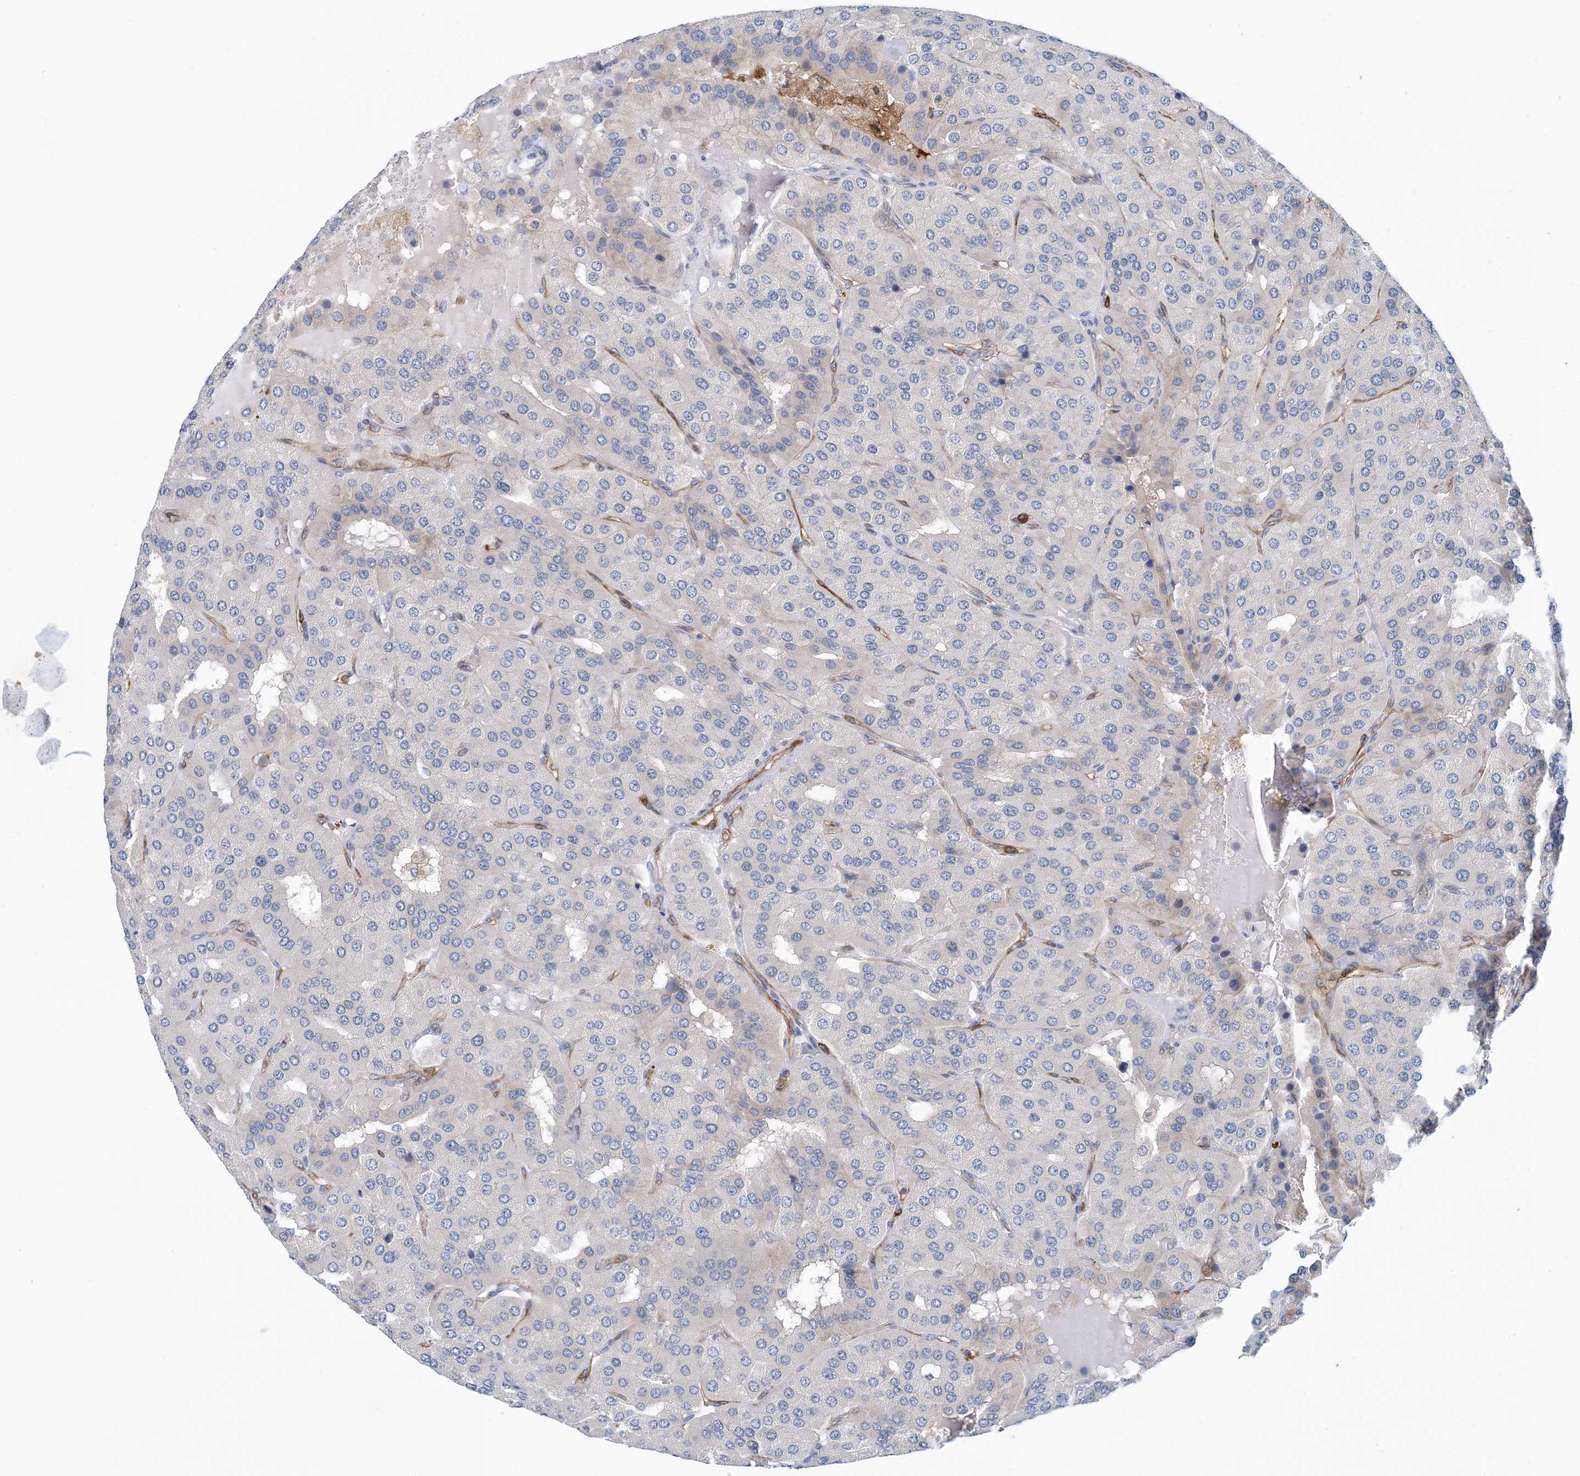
{"staining": {"intensity": "negative", "quantity": "none", "location": "none"}, "tissue": "parathyroid gland", "cell_type": "Glandular cells", "image_type": "normal", "snomed": [{"axis": "morphology", "description": "Normal tissue, NOS"}, {"axis": "morphology", "description": "Adenoma, NOS"}, {"axis": "topography", "description": "Parathyroid gland"}], "caption": "IHC histopathology image of unremarkable parathyroid gland stained for a protein (brown), which displays no staining in glandular cells. The staining is performed using DAB (3,3'-diaminobenzidine) brown chromogen with nuclei counter-stained in using hematoxylin.", "gene": "PCDHA2", "patient": {"sex": "female", "age": 86}}